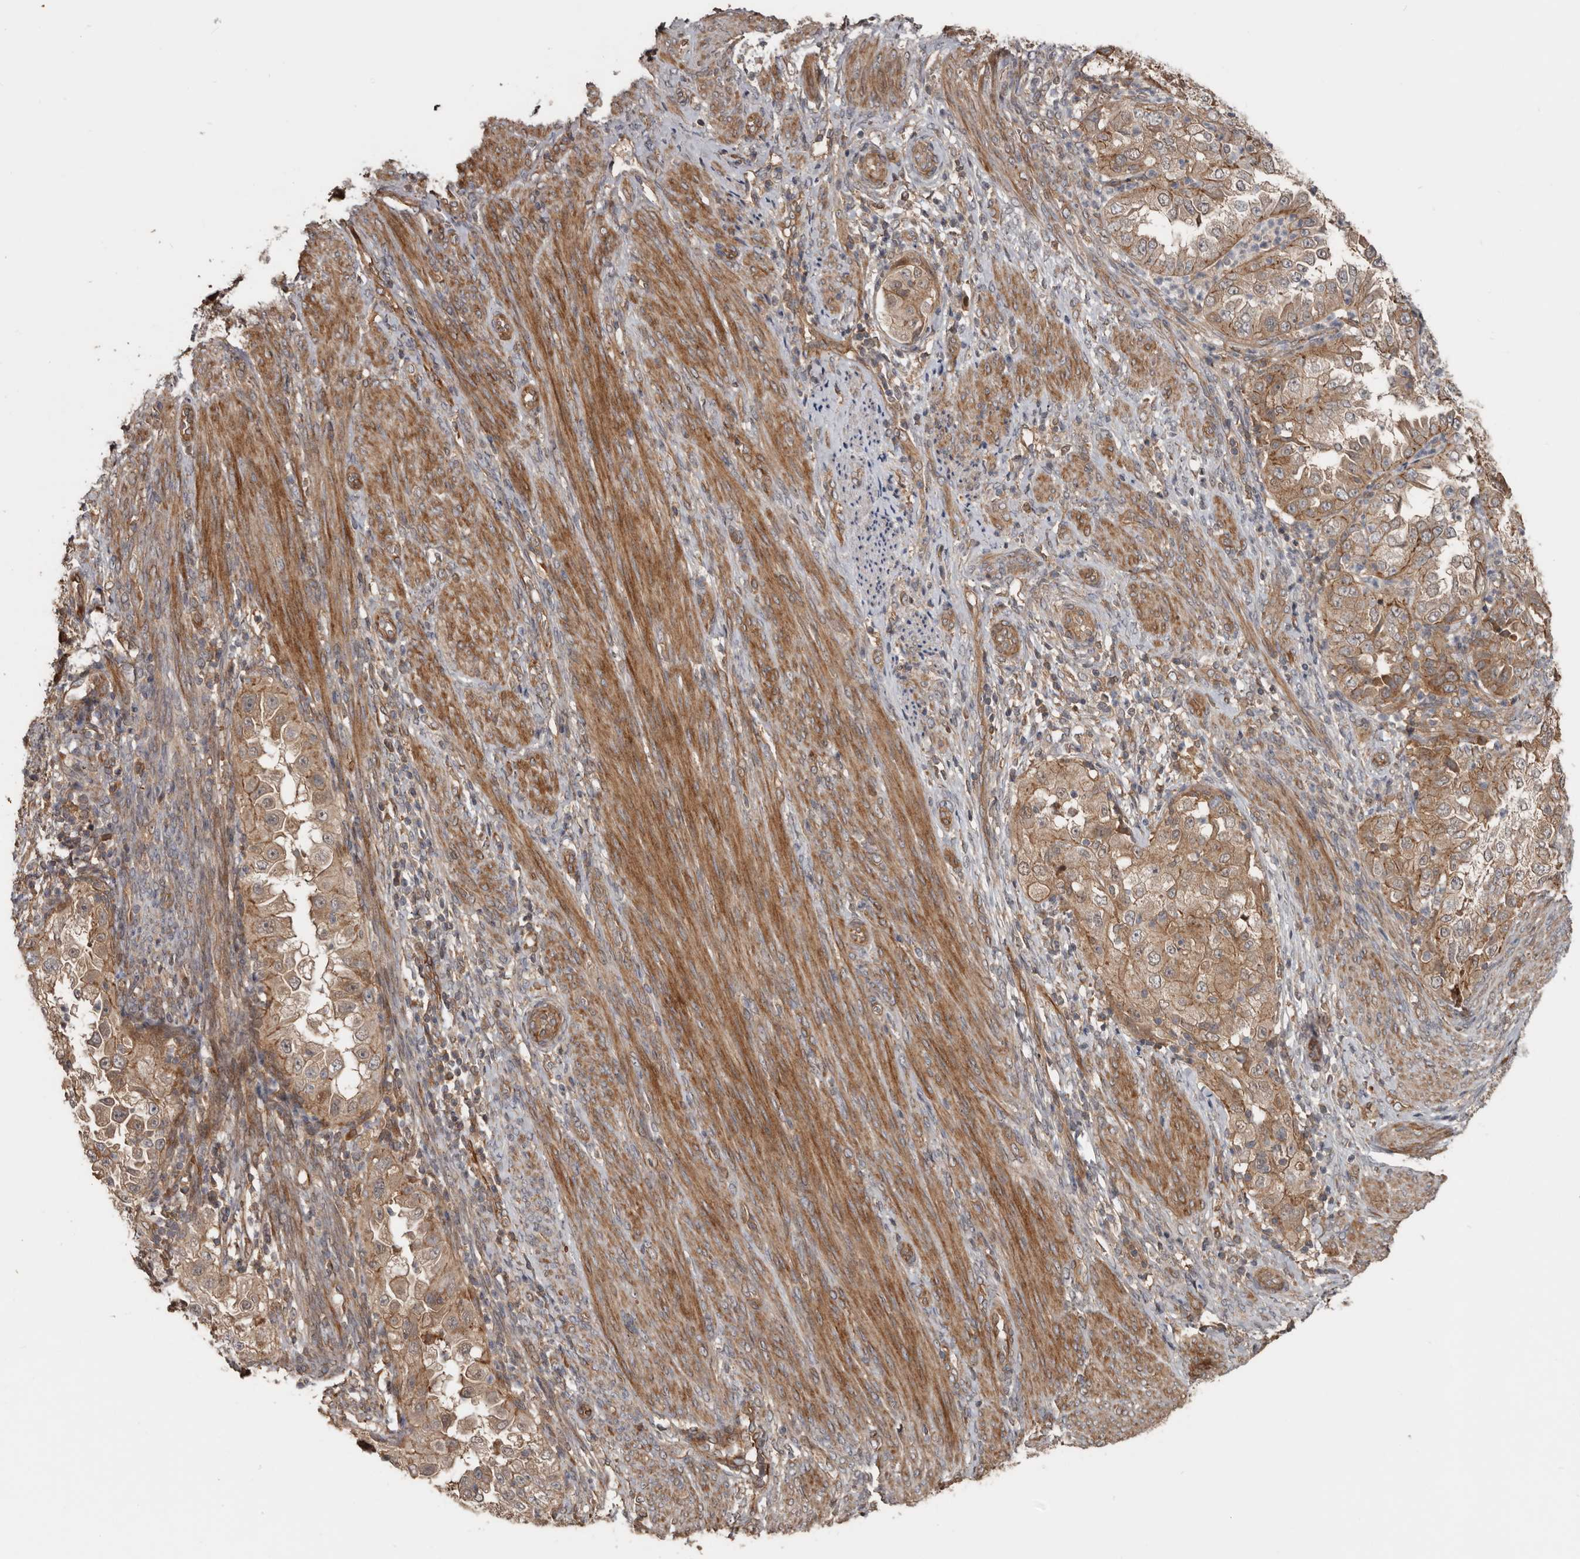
{"staining": {"intensity": "moderate", "quantity": ">75%", "location": "cytoplasmic/membranous"}, "tissue": "endometrial cancer", "cell_type": "Tumor cells", "image_type": "cancer", "snomed": [{"axis": "morphology", "description": "Adenocarcinoma, NOS"}, {"axis": "topography", "description": "Endometrium"}], "caption": "Immunohistochemical staining of endometrial cancer demonstrates medium levels of moderate cytoplasmic/membranous positivity in about >75% of tumor cells.", "gene": "EXOC3L1", "patient": {"sex": "female", "age": 85}}